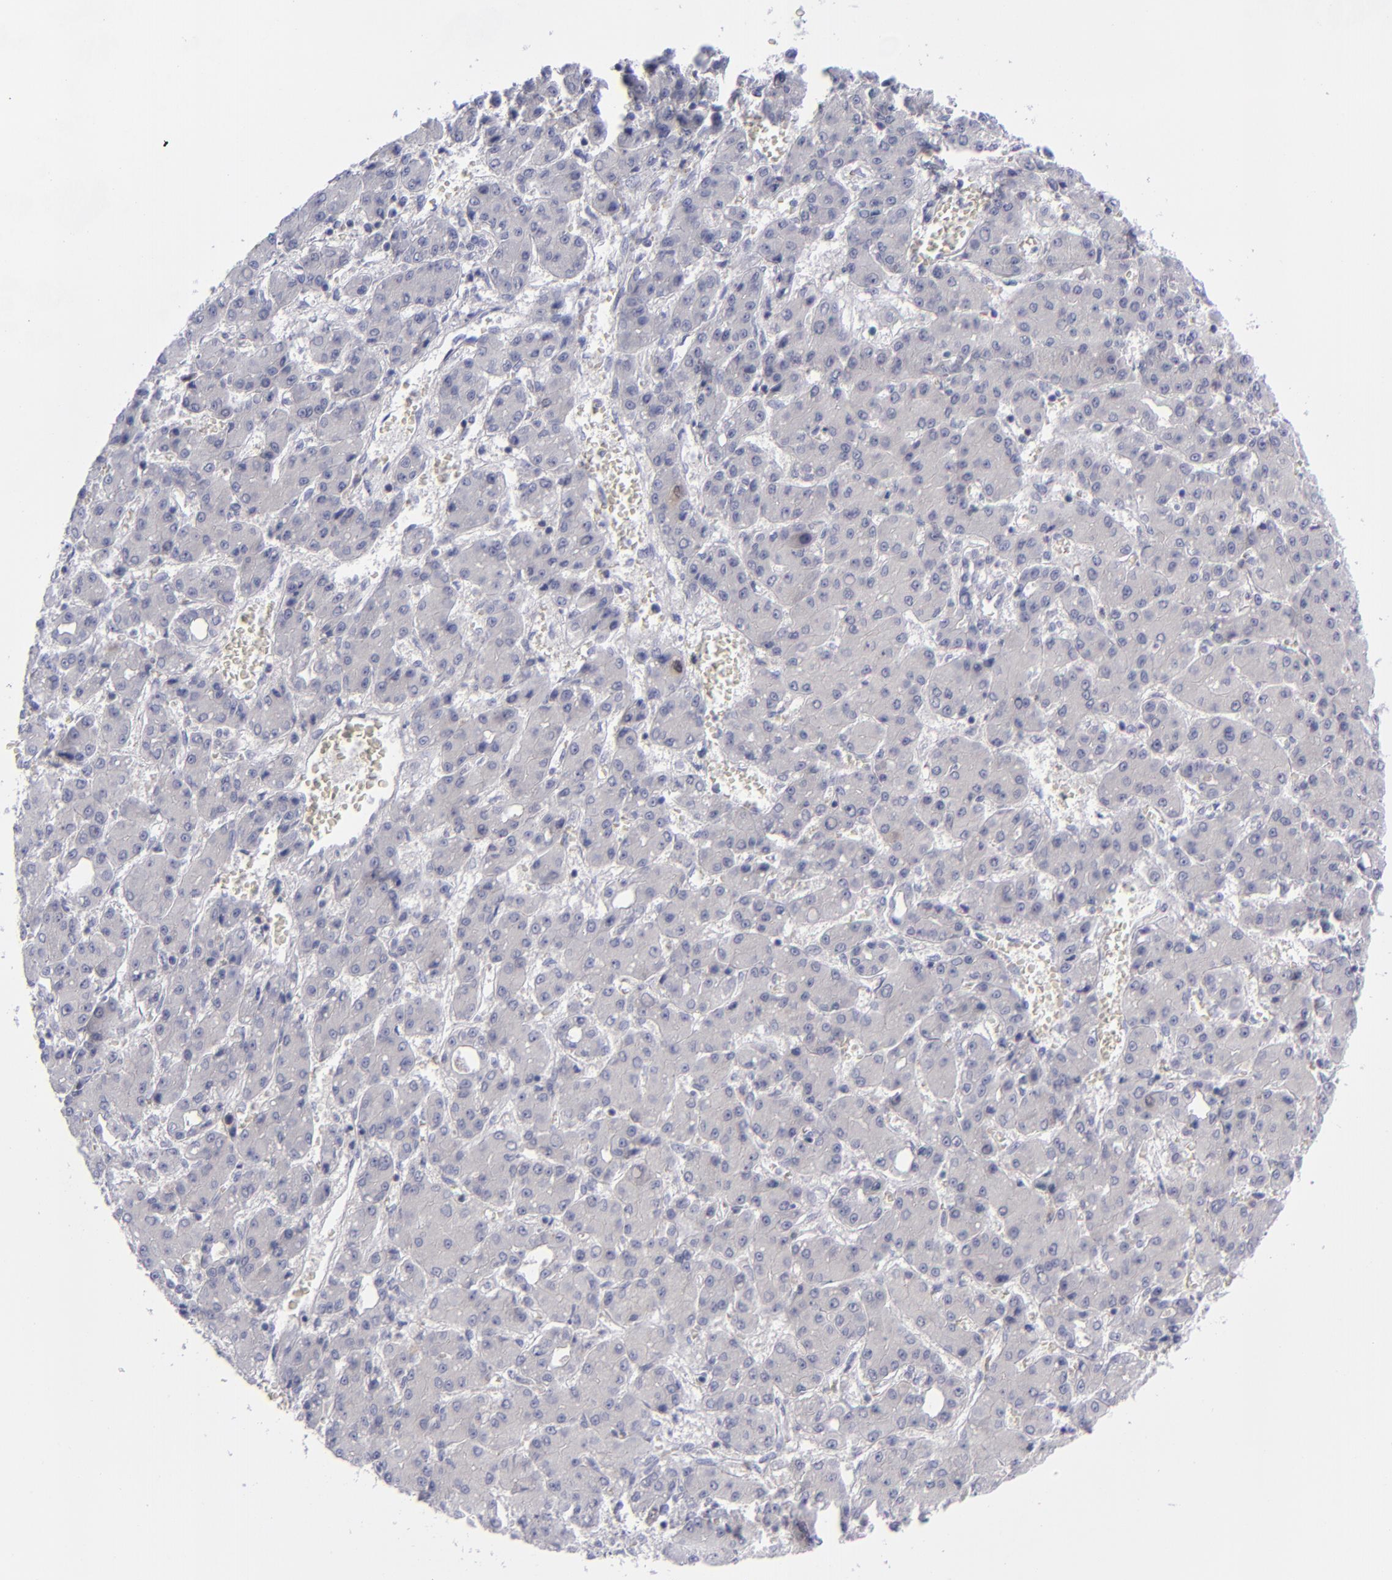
{"staining": {"intensity": "negative", "quantity": "none", "location": "none"}, "tissue": "liver cancer", "cell_type": "Tumor cells", "image_type": "cancer", "snomed": [{"axis": "morphology", "description": "Carcinoma, Hepatocellular, NOS"}, {"axis": "topography", "description": "Liver"}], "caption": "A histopathology image of liver cancer (hepatocellular carcinoma) stained for a protein displays no brown staining in tumor cells.", "gene": "AURKA", "patient": {"sex": "male", "age": 69}}